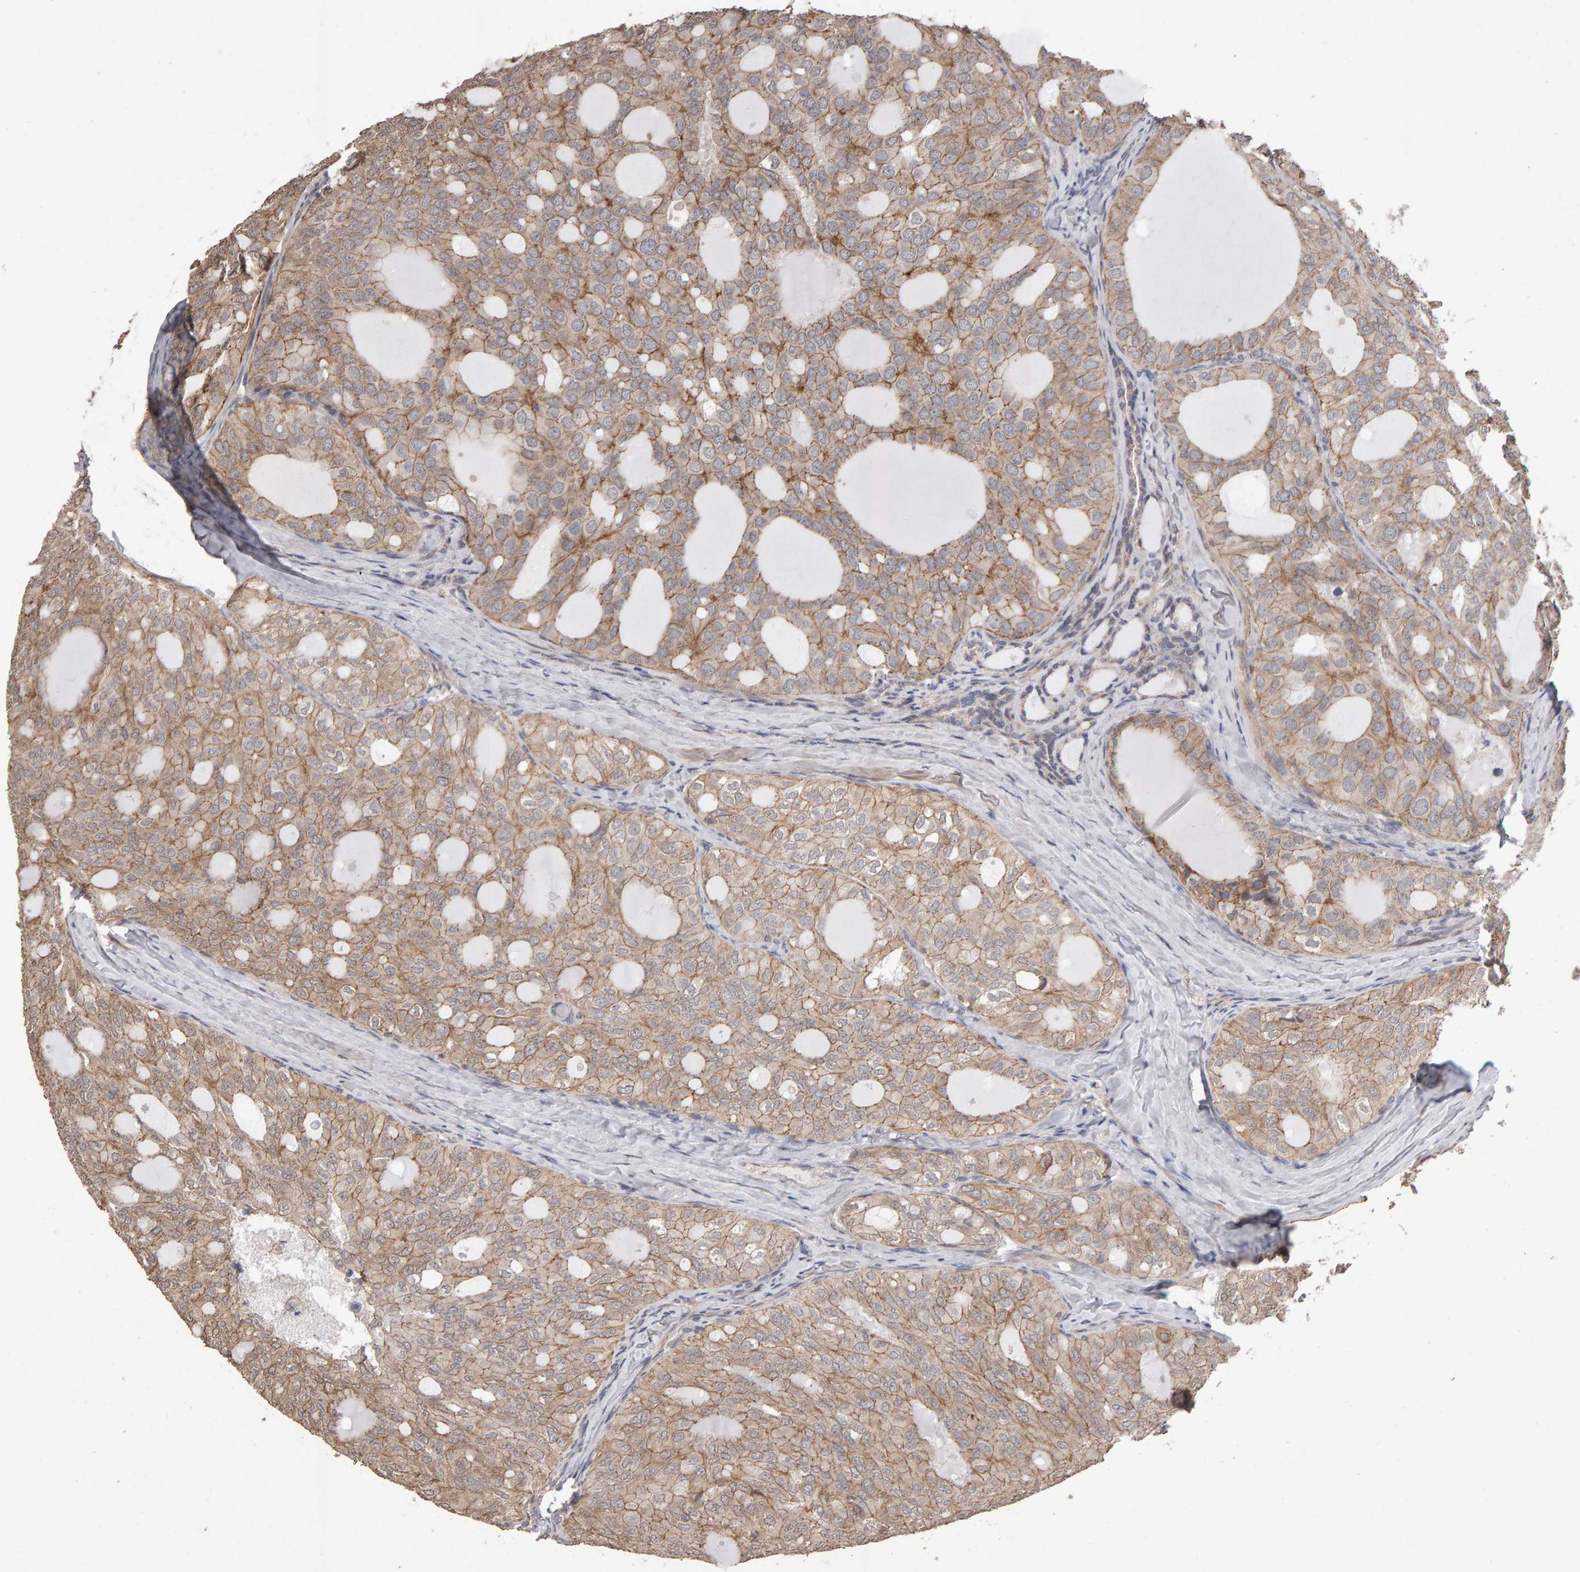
{"staining": {"intensity": "weak", "quantity": ">75%", "location": "cytoplasmic/membranous"}, "tissue": "thyroid cancer", "cell_type": "Tumor cells", "image_type": "cancer", "snomed": [{"axis": "morphology", "description": "Follicular adenoma carcinoma, NOS"}, {"axis": "topography", "description": "Thyroid gland"}], "caption": "Tumor cells display low levels of weak cytoplasmic/membranous expression in about >75% of cells in human follicular adenoma carcinoma (thyroid).", "gene": "SCRIB", "patient": {"sex": "male", "age": 75}}